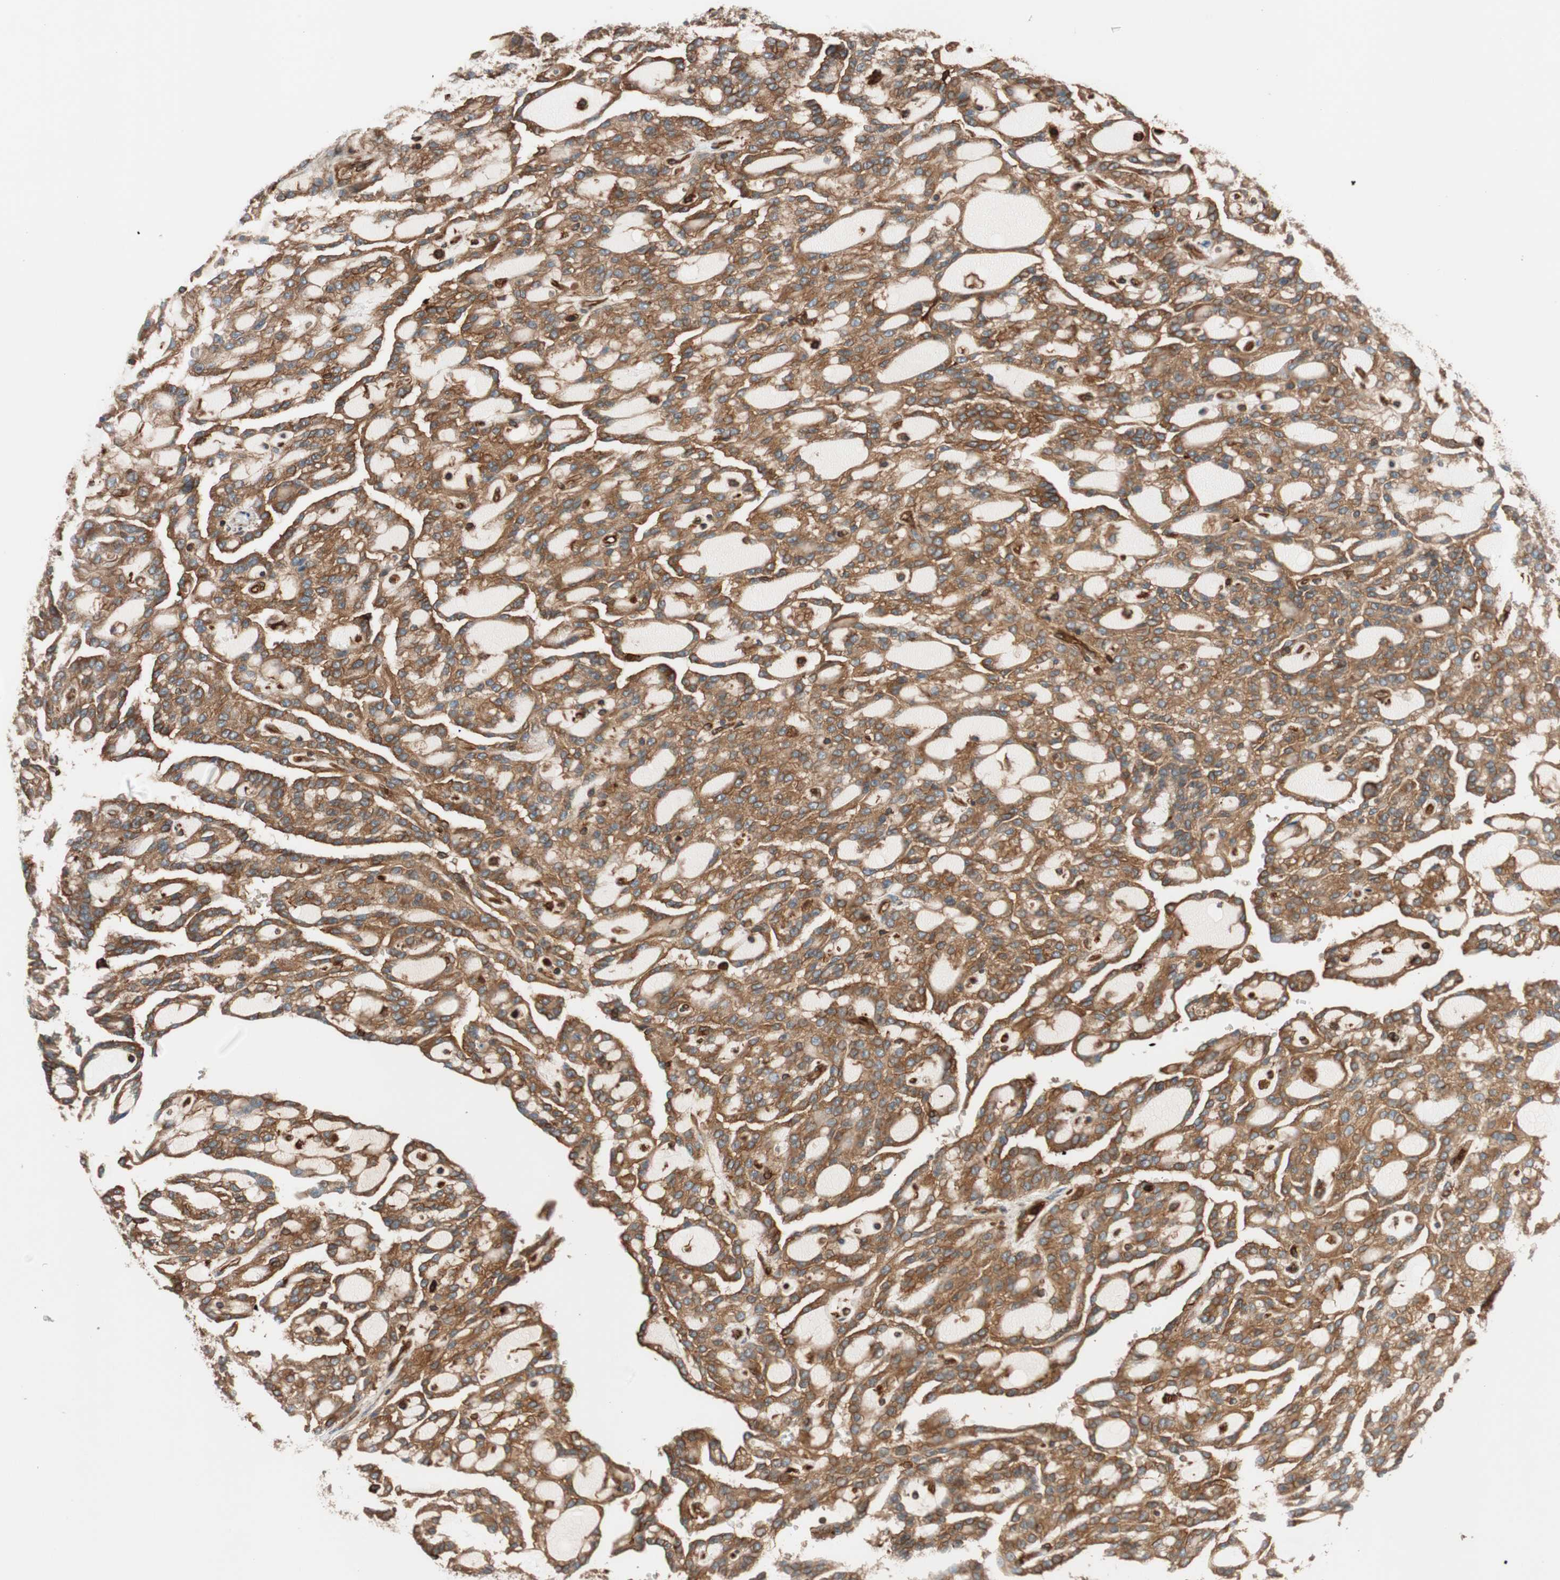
{"staining": {"intensity": "moderate", "quantity": ">75%", "location": "cytoplasmic/membranous"}, "tissue": "renal cancer", "cell_type": "Tumor cells", "image_type": "cancer", "snomed": [{"axis": "morphology", "description": "Adenocarcinoma, NOS"}, {"axis": "topography", "description": "Kidney"}], "caption": "A micrograph showing moderate cytoplasmic/membranous expression in about >75% of tumor cells in renal cancer, as visualized by brown immunohistochemical staining.", "gene": "VASP", "patient": {"sex": "male", "age": 63}}